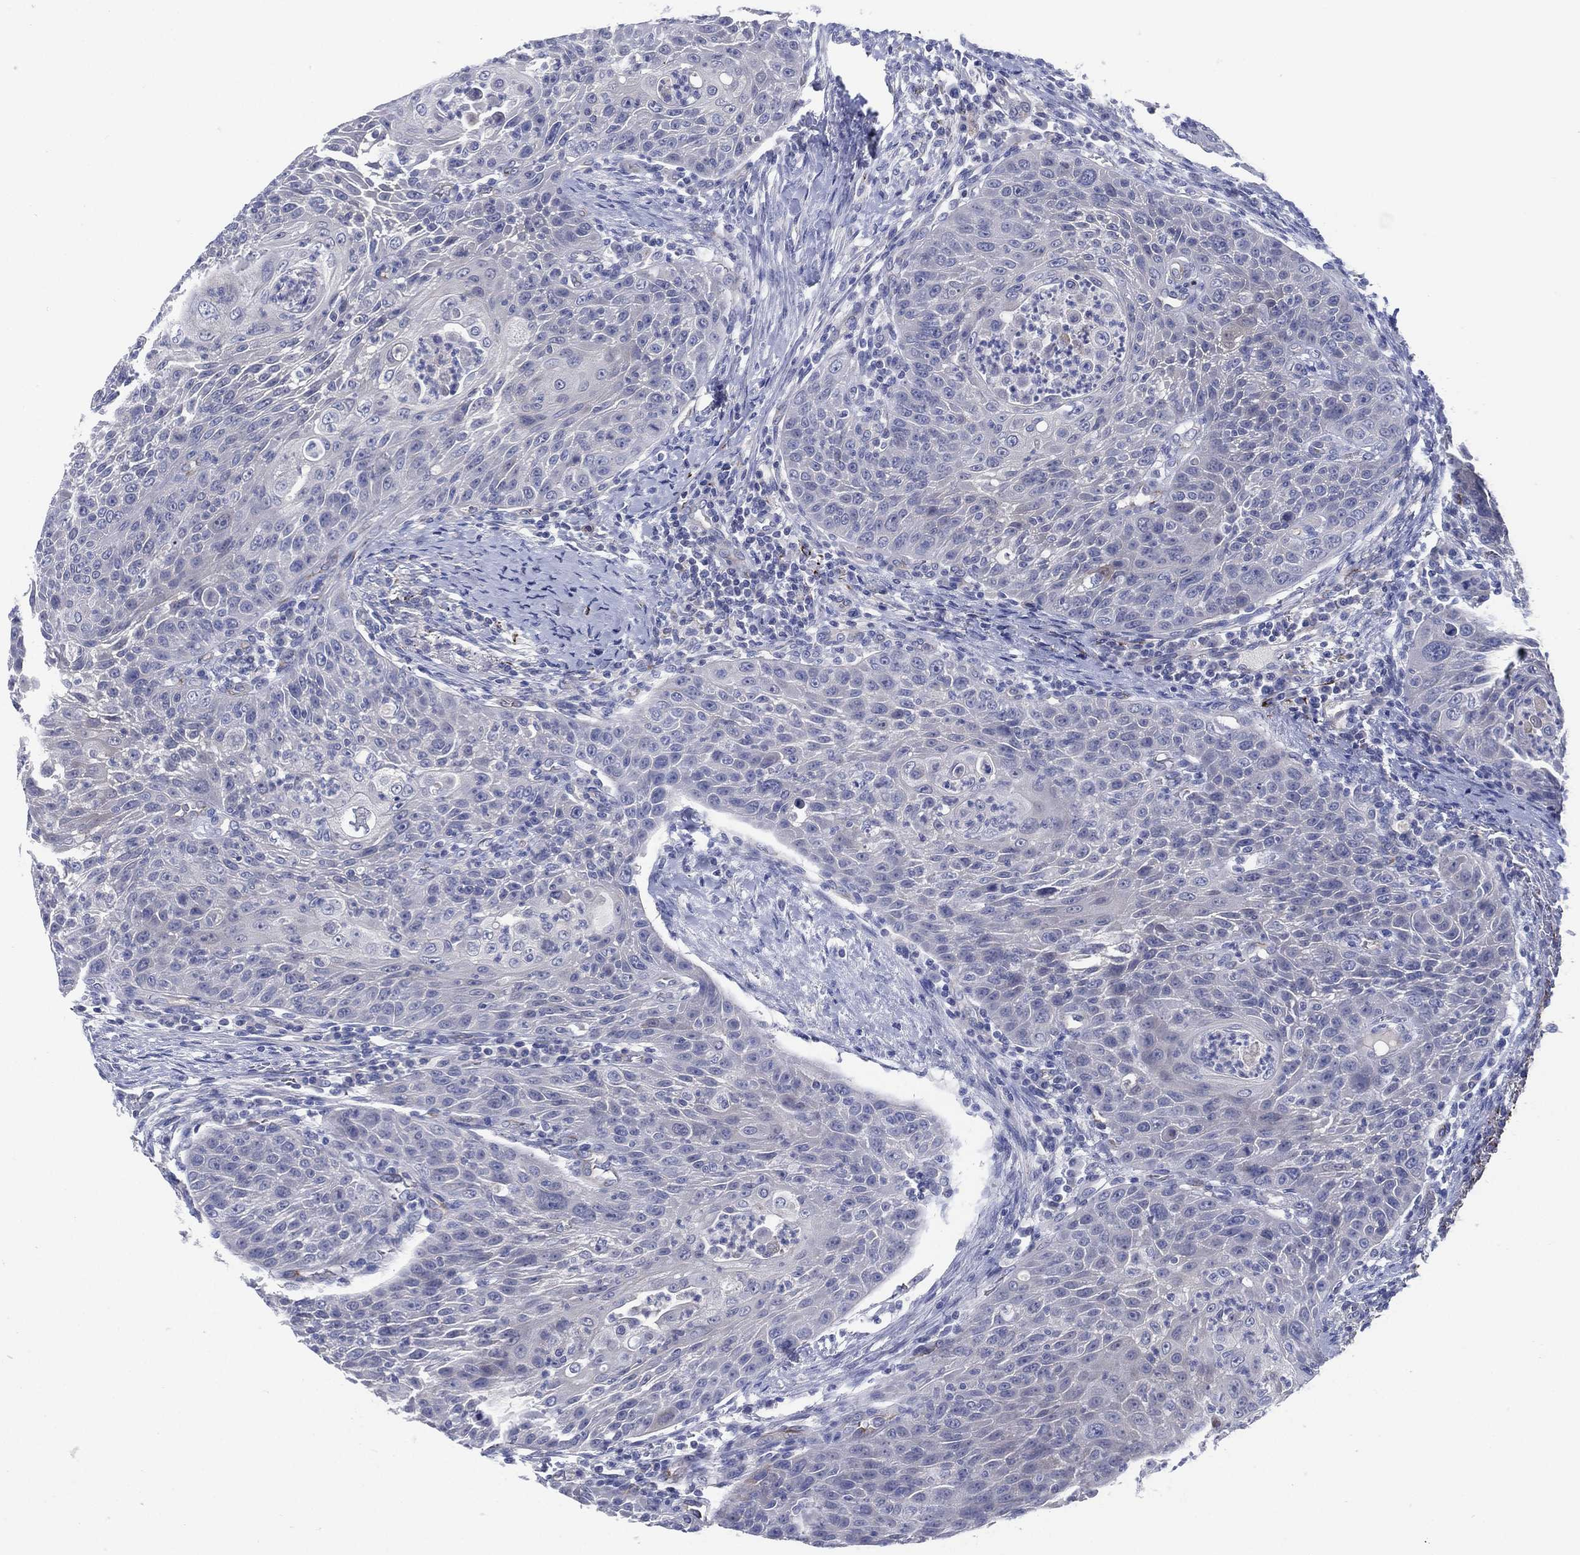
{"staining": {"intensity": "negative", "quantity": "none", "location": "none"}, "tissue": "head and neck cancer", "cell_type": "Tumor cells", "image_type": "cancer", "snomed": [{"axis": "morphology", "description": "Squamous cell carcinoma, NOS"}, {"axis": "topography", "description": "Head-Neck"}], "caption": "High power microscopy histopathology image of an immunohistochemistry (IHC) histopathology image of squamous cell carcinoma (head and neck), revealing no significant positivity in tumor cells. (DAB immunohistochemistry visualized using brightfield microscopy, high magnification).", "gene": "C5orf46", "patient": {"sex": "male", "age": 69}}